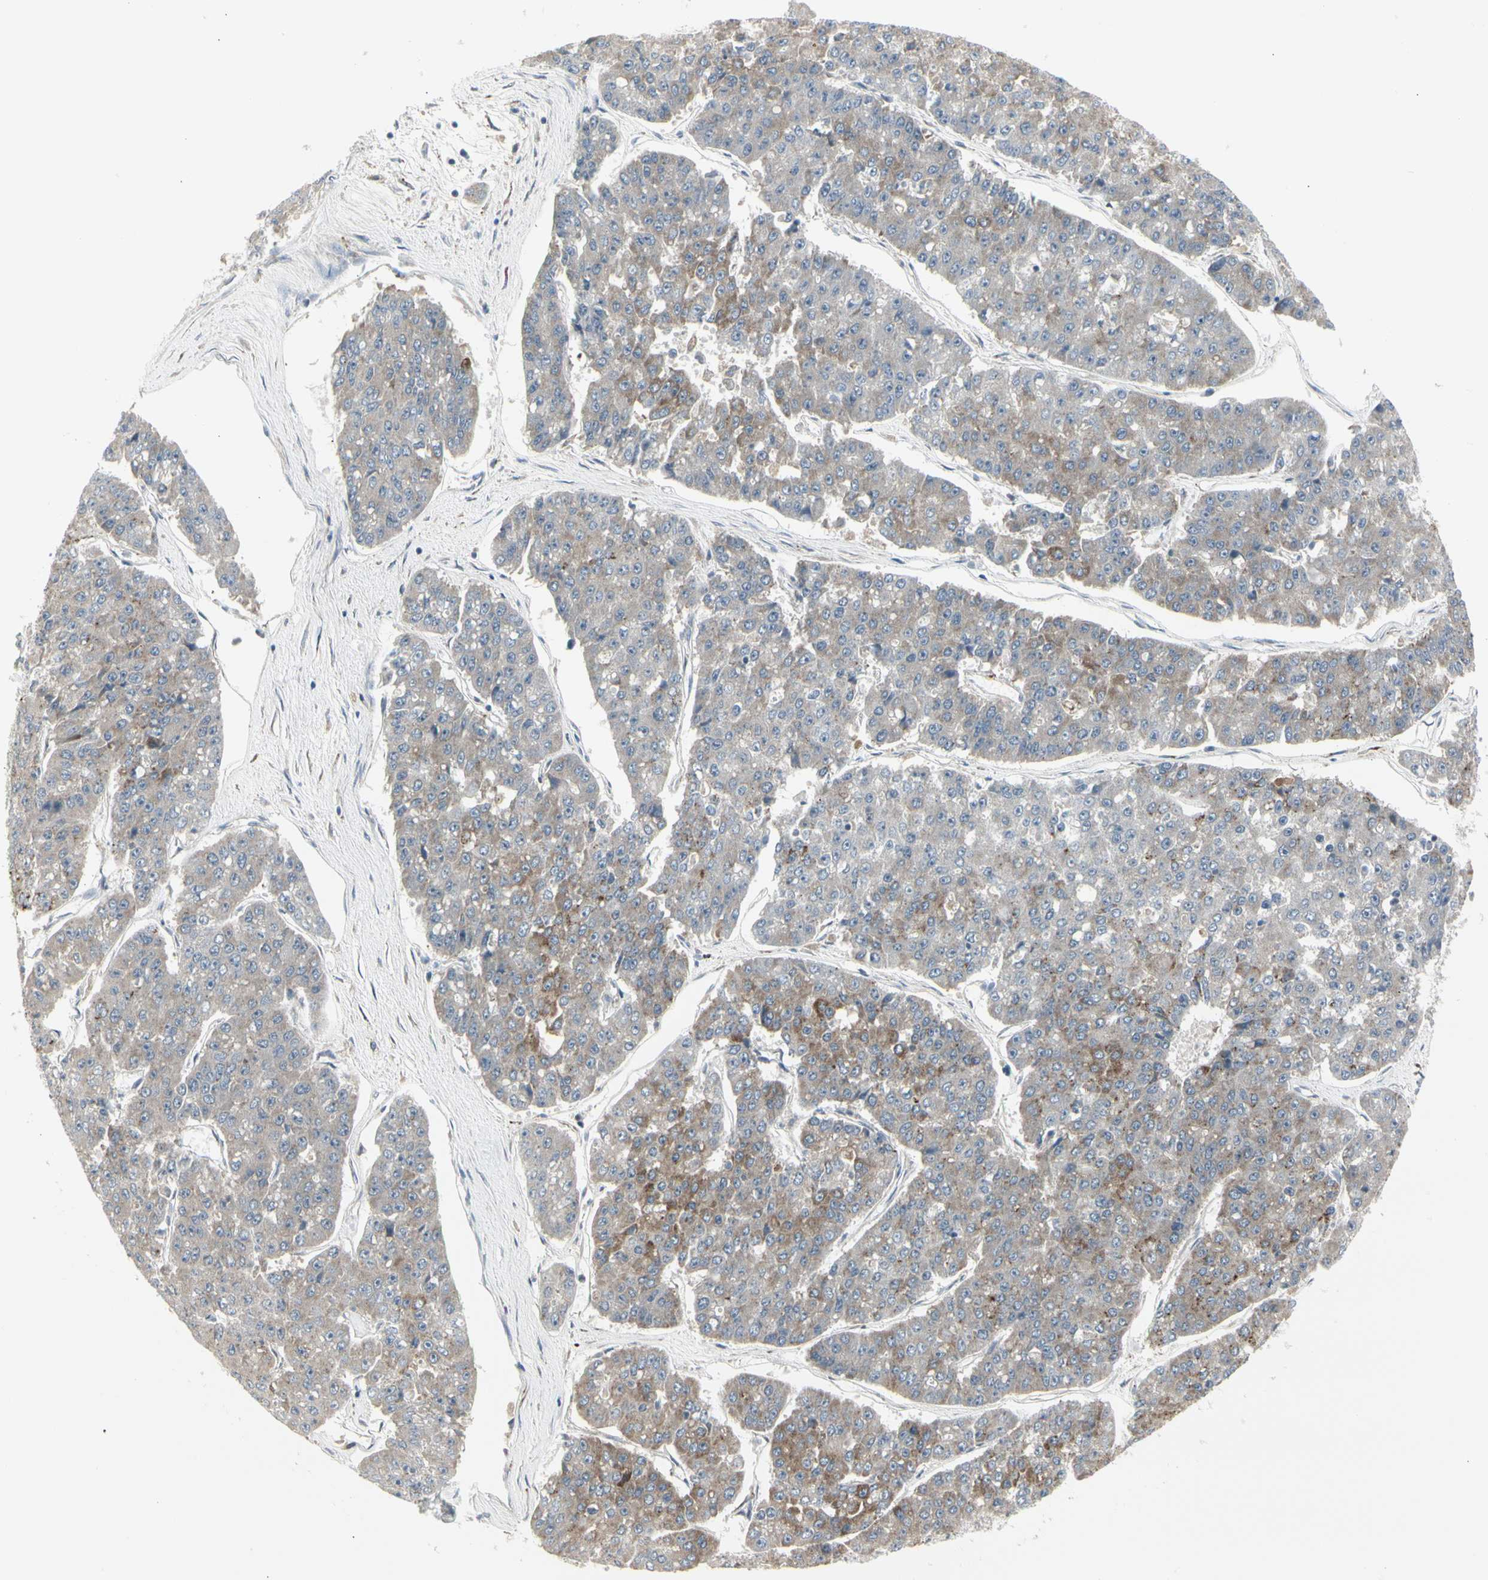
{"staining": {"intensity": "moderate", "quantity": "<25%", "location": "cytoplasmic/membranous"}, "tissue": "pancreatic cancer", "cell_type": "Tumor cells", "image_type": "cancer", "snomed": [{"axis": "morphology", "description": "Adenocarcinoma, NOS"}, {"axis": "topography", "description": "Pancreas"}], "caption": "A histopathology image of human adenocarcinoma (pancreatic) stained for a protein shows moderate cytoplasmic/membranous brown staining in tumor cells.", "gene": "GRN", "patient": {"sex": "male", "age": 50}}